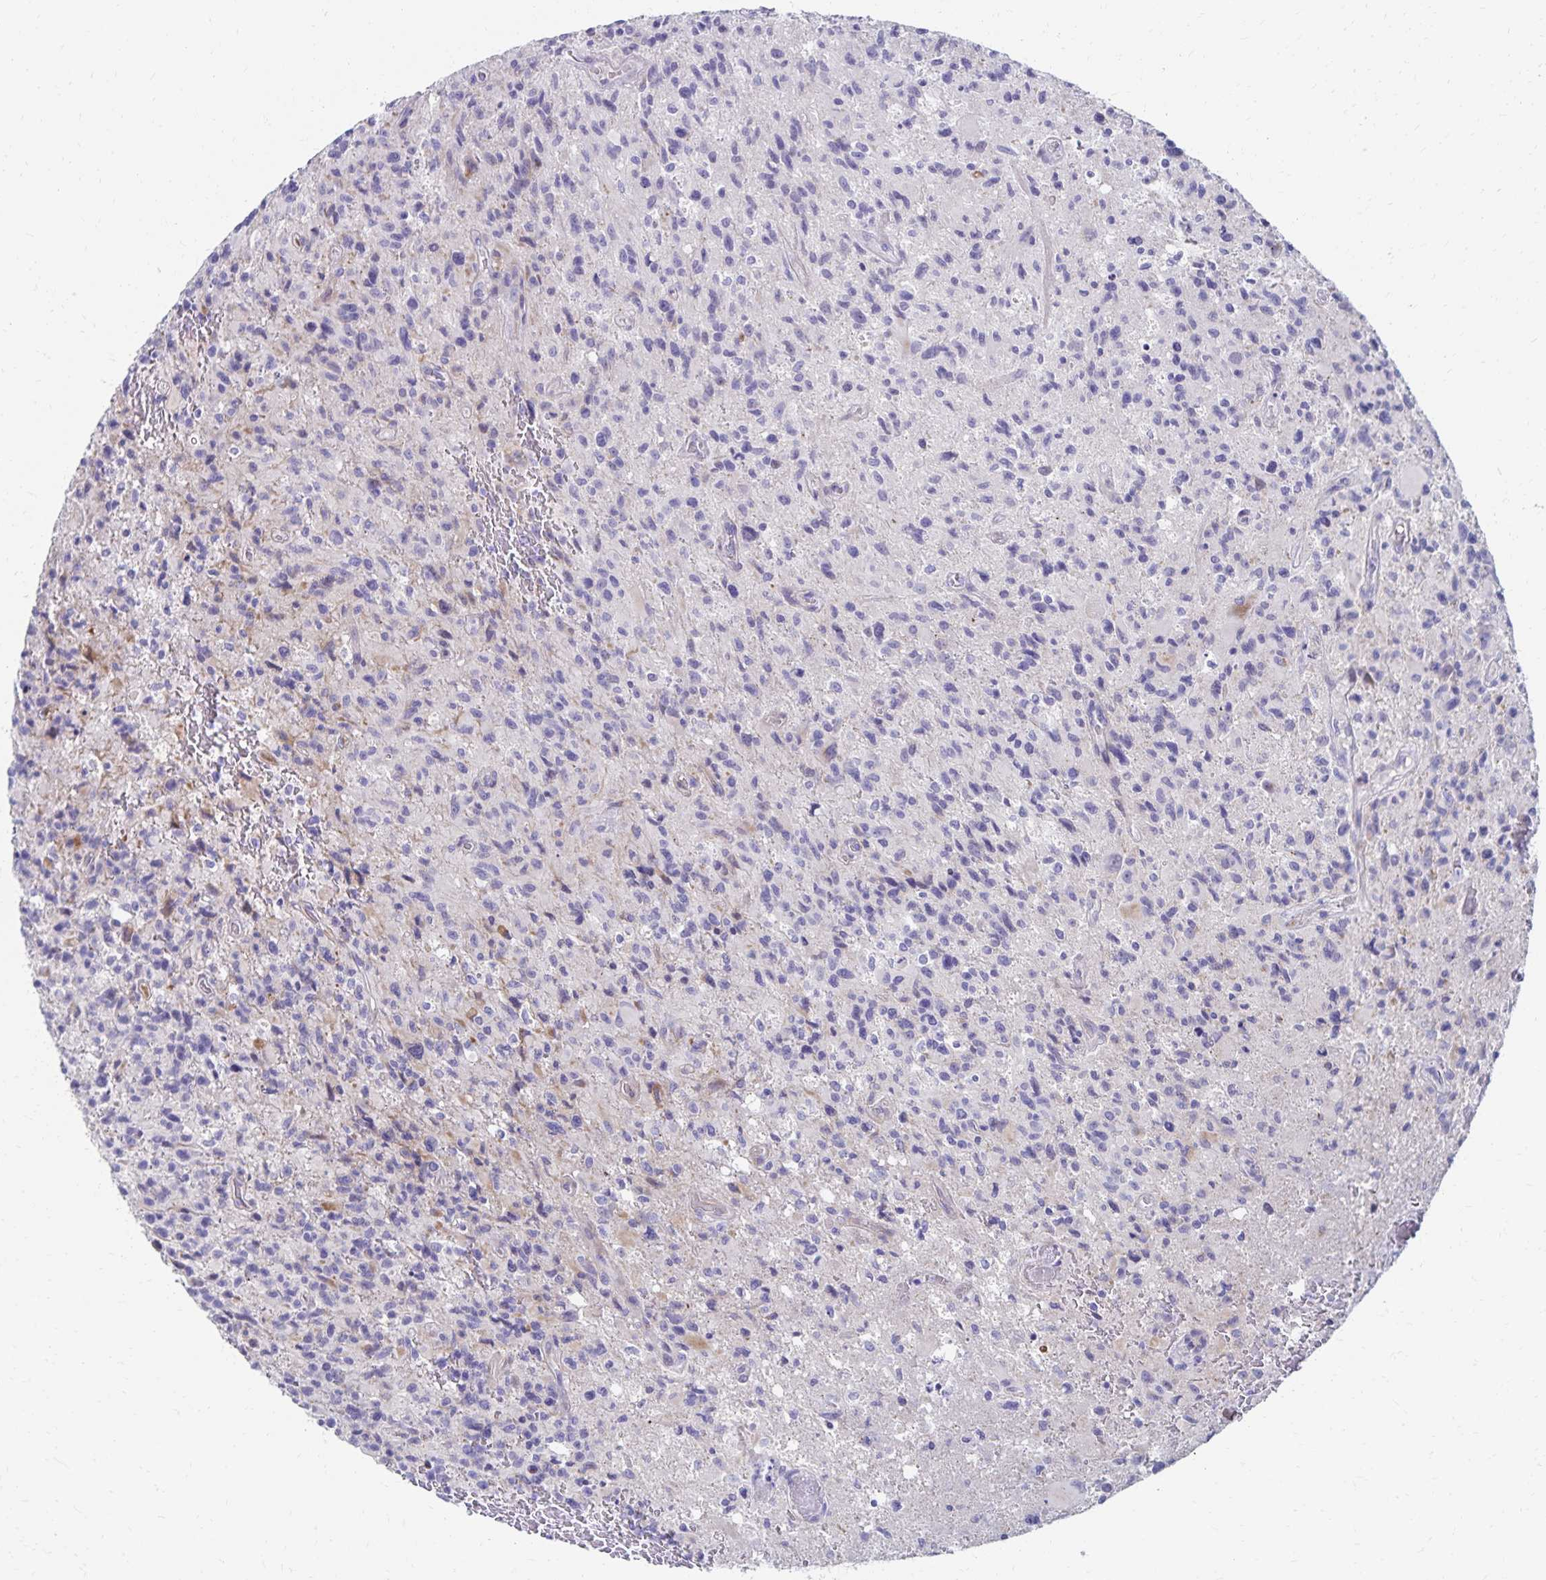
{"staining": {"intensity": "negative", "quantity": "none", "location": "none"}, "tissue": "glioma", "cell_type": "Tumor cells", "image_type": "cancer", "snomed": [{"axis": "morphology", "description": "Glioma, malignant, High grade"}, {"axis": "topography", "description": "Brain"}], "caption": "An image of human glioma is negative for staining in tumor cells.", "gene": "NECAP1", "patient": {"sex": "male", "age": 63}}